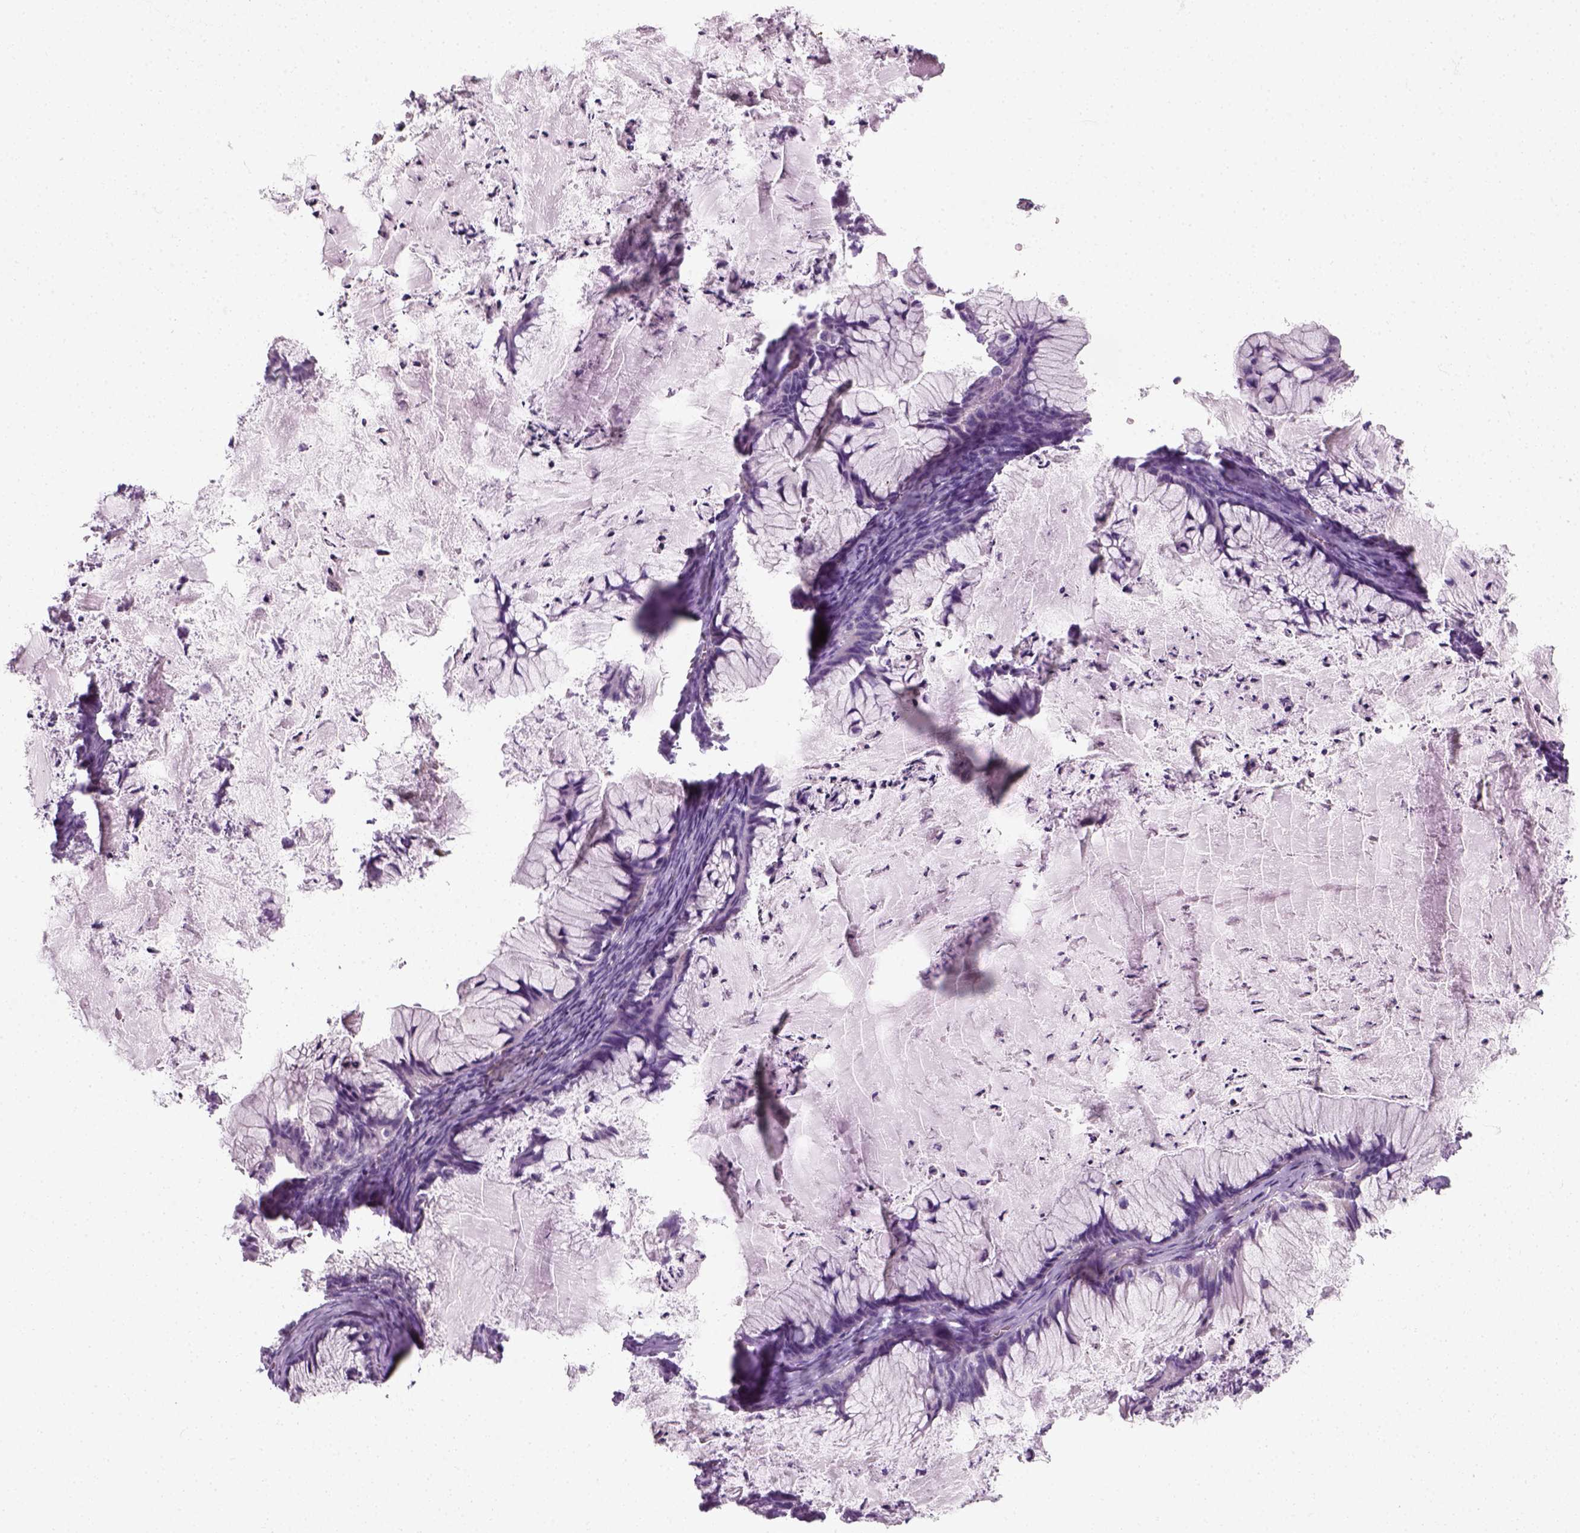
{"staining": {"intensity": "negative", "quantity": "none", "location": "none"}, "tissue": "ovarian cancer", "cell_type": "Tumor cells", "image_type": "cancer", "snomed": [{"axis": "morphology", "description": "Cystadenocarcinoma, mucinous, NOS"}, {"axis": "topography", "description": "Ovary"}], "caption": "High power microscopy histopathology image of an immunohistochemistry (IHC) photomicrograph of ovarian cancer (mucinous cystadenocarcinoma), revealing no significant expression in tumor cells. Nuclei are stained in blue.", "gene": "SLC12A5", "patient": {"sex": "female", "age": 72}}